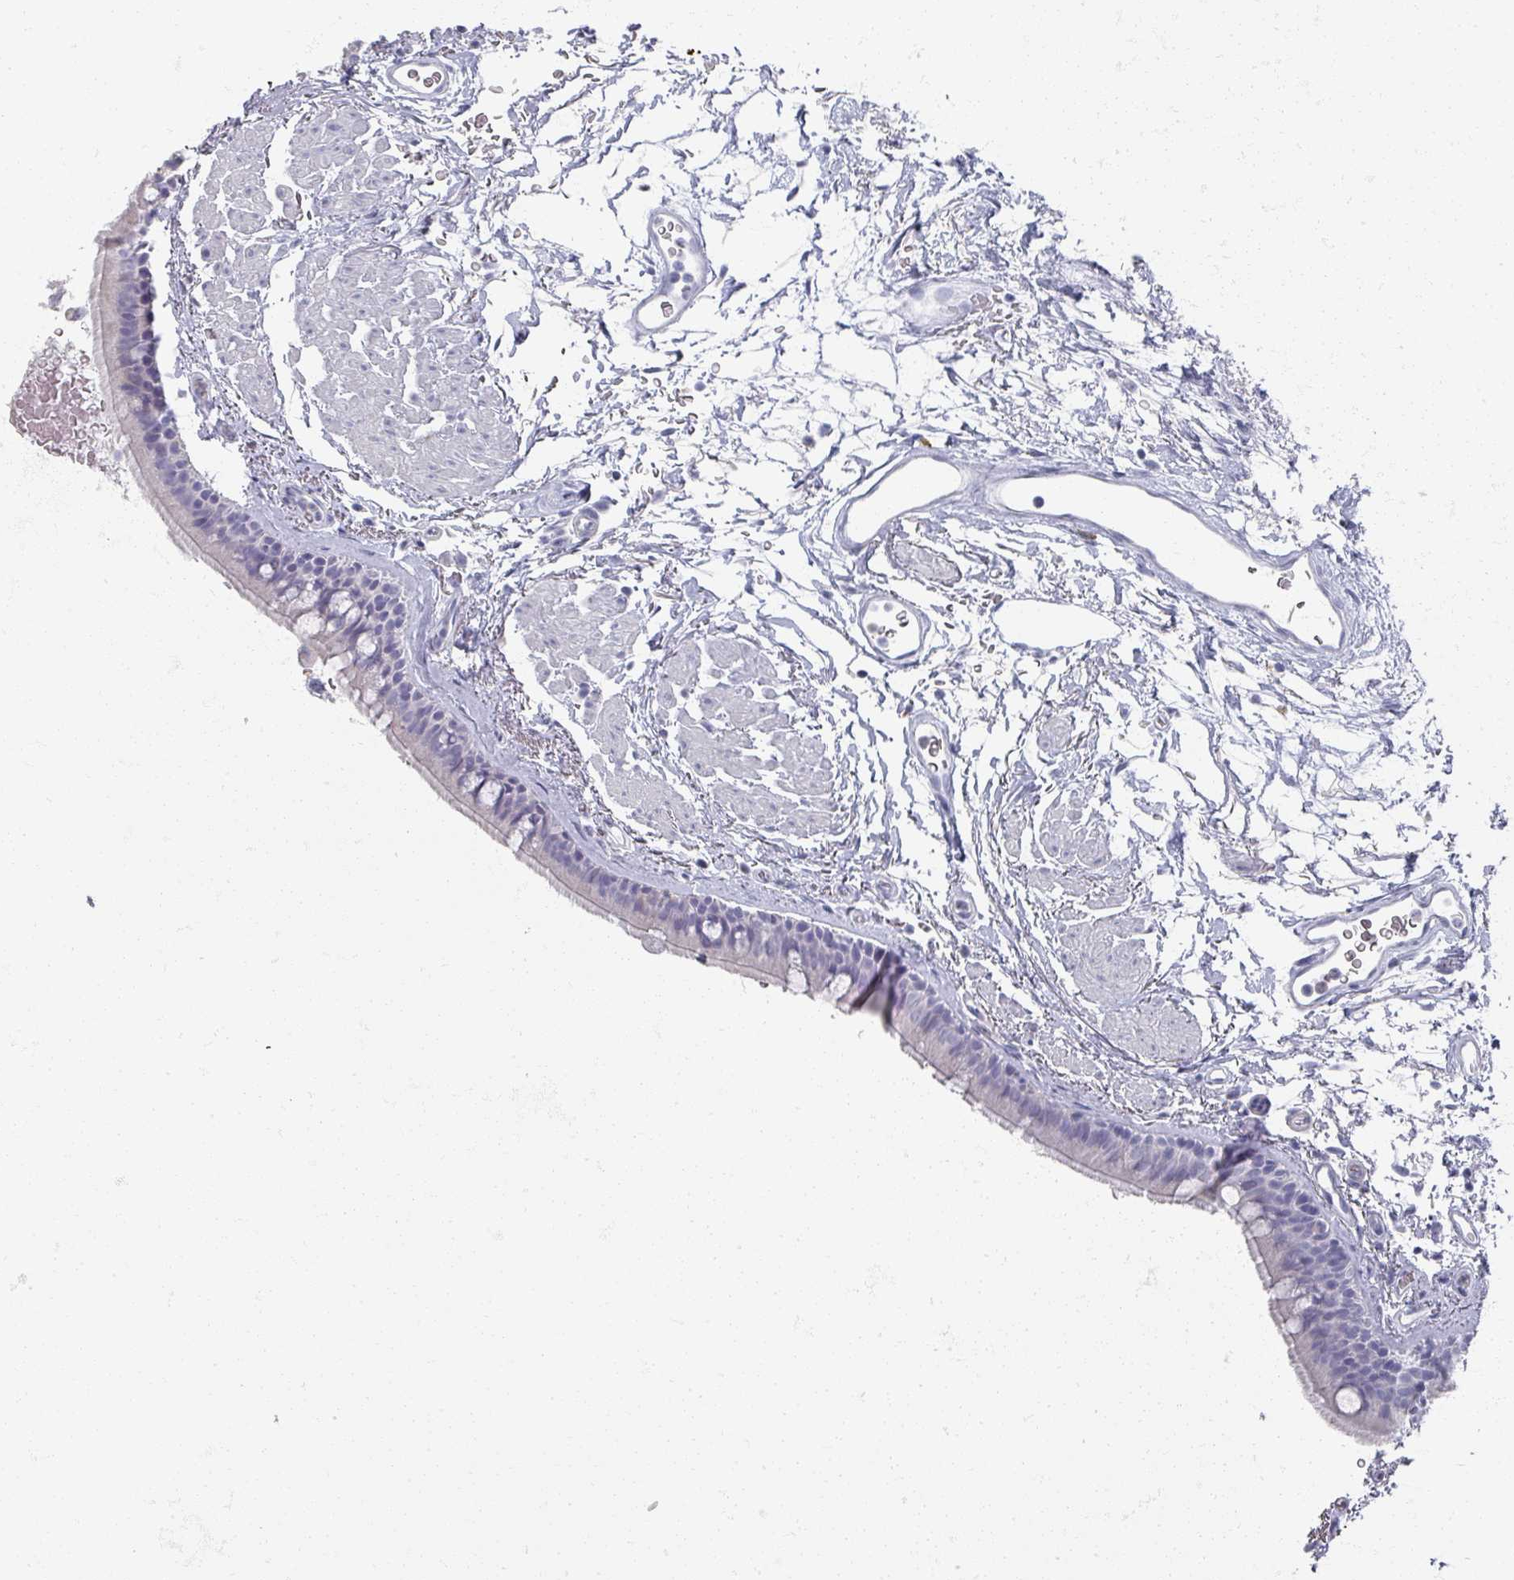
{"staining": {"intensity": "negative", "quantity": "none", "location": "none"}, "tissue": "bronchus", "cell_type": "Respiratory epithelial cells", "image_type": "normal", "snomed": [{"axis": "morphology", "description": "Normal tissue, NOS"}, {"axis": "topography", "description": "Lymph node"}, {"axis": "topography", "description": "Cartilage tissue"}, {"axis": "topography", "description": "Bronchus"}], "caption": "An IHC photomicrograph of unremarkable bronchus is shown. There is no staining in respiratory epithelial cells of bronchus.", "gene": "OMG", "patient": {"sex": "female", "age": 70}}